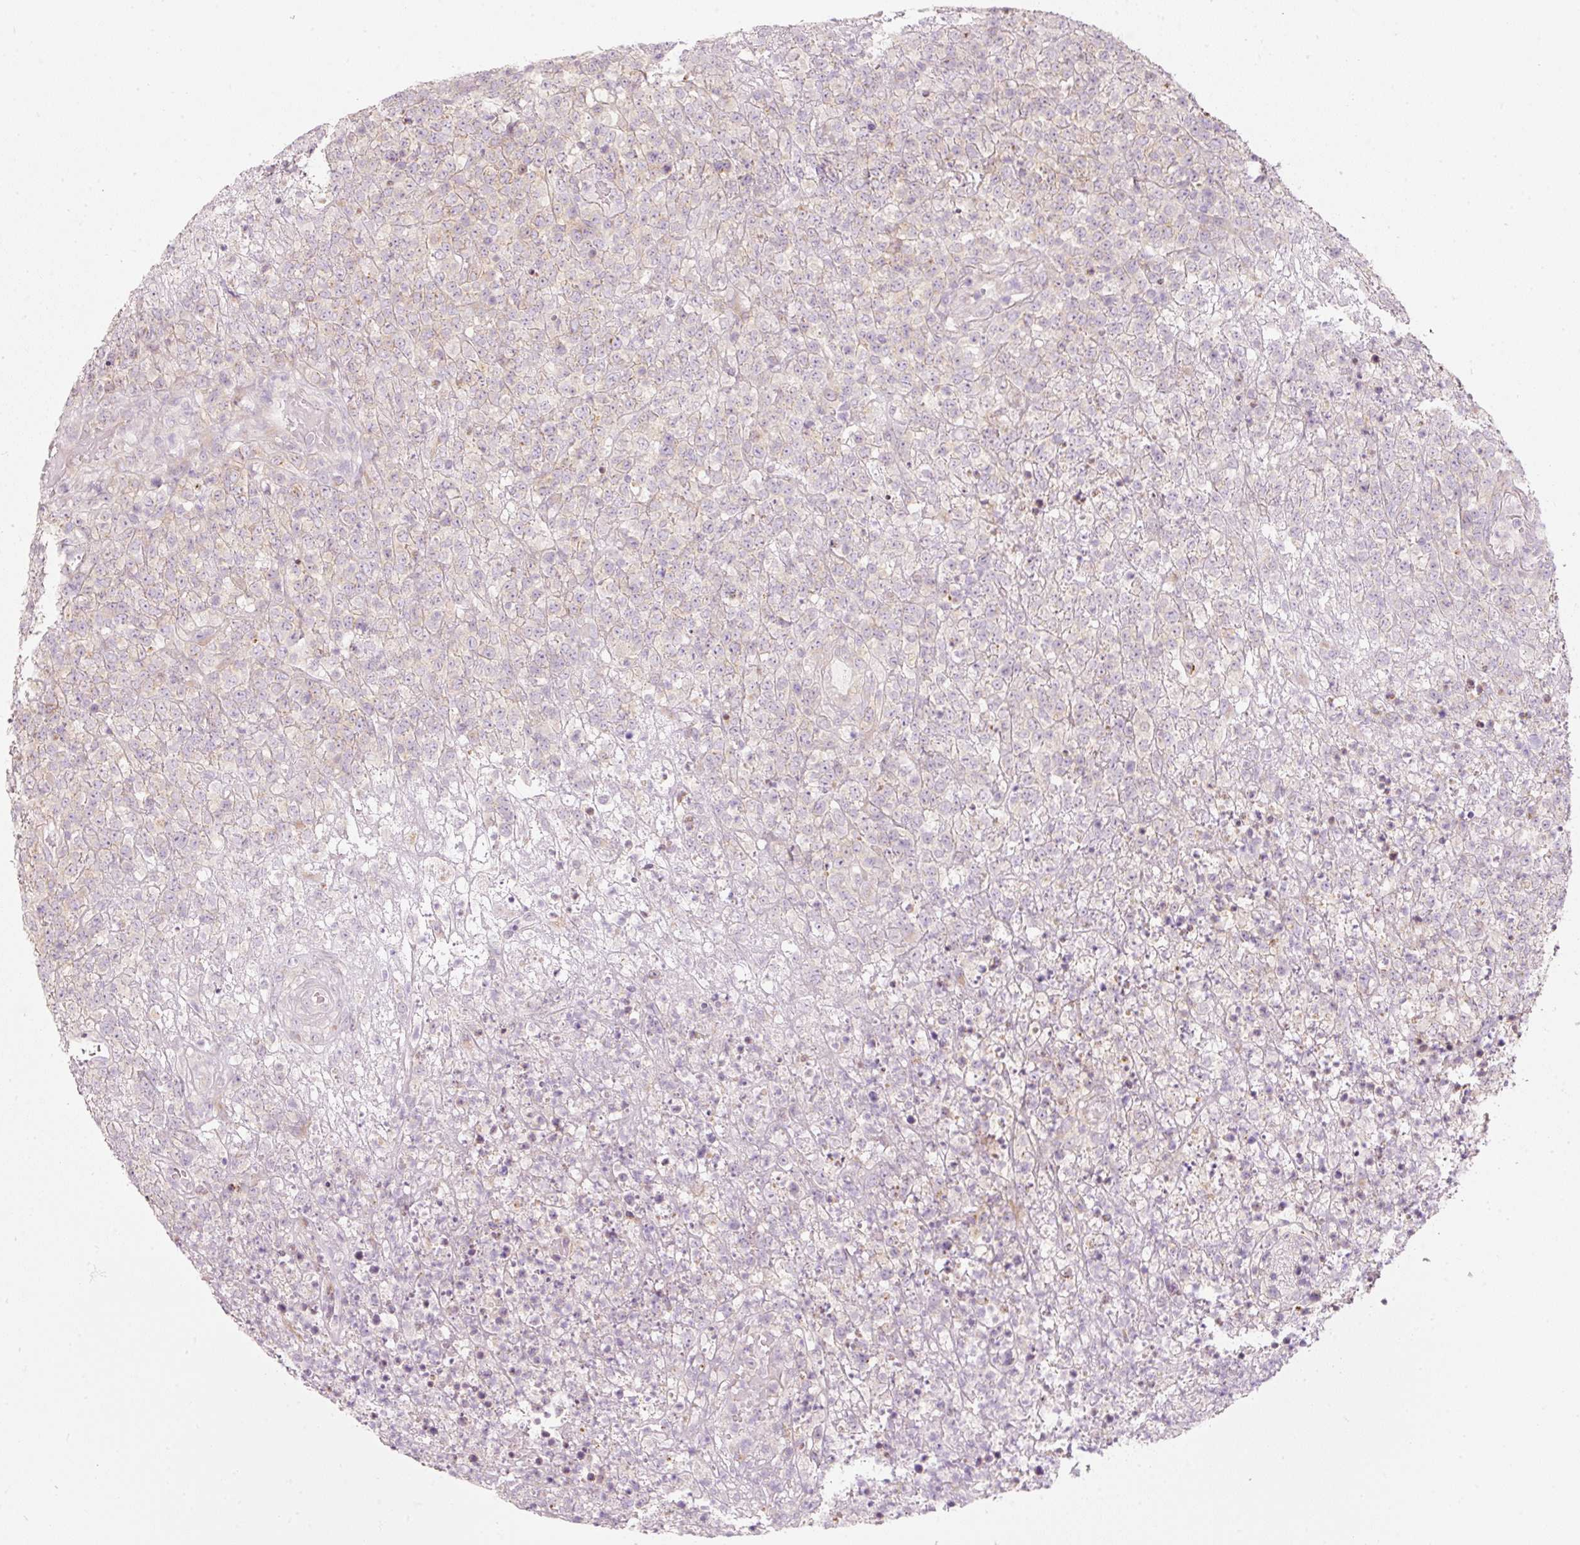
{"staining": {"intensity": "negative", "quantity": "none", "location": "none"}, "tissue": "lymphoma", "cell_type": "Tumor cells", "image_type": "cancer", "snomed": [{"axis": "morphology", "description": "Malignant lymphoma, non-Hodgkin's type, High grade"}, {"axis": "topography", "description": "Colon"}], "caption": "This is a photomicrograph of IHC staining of malignant lymphoma, non-Hodgkin's type (high-grade), which shows no positivity in tumor cells.", "gene": "SLC20A1", "patient": {"sex": "female", "age": 53}}